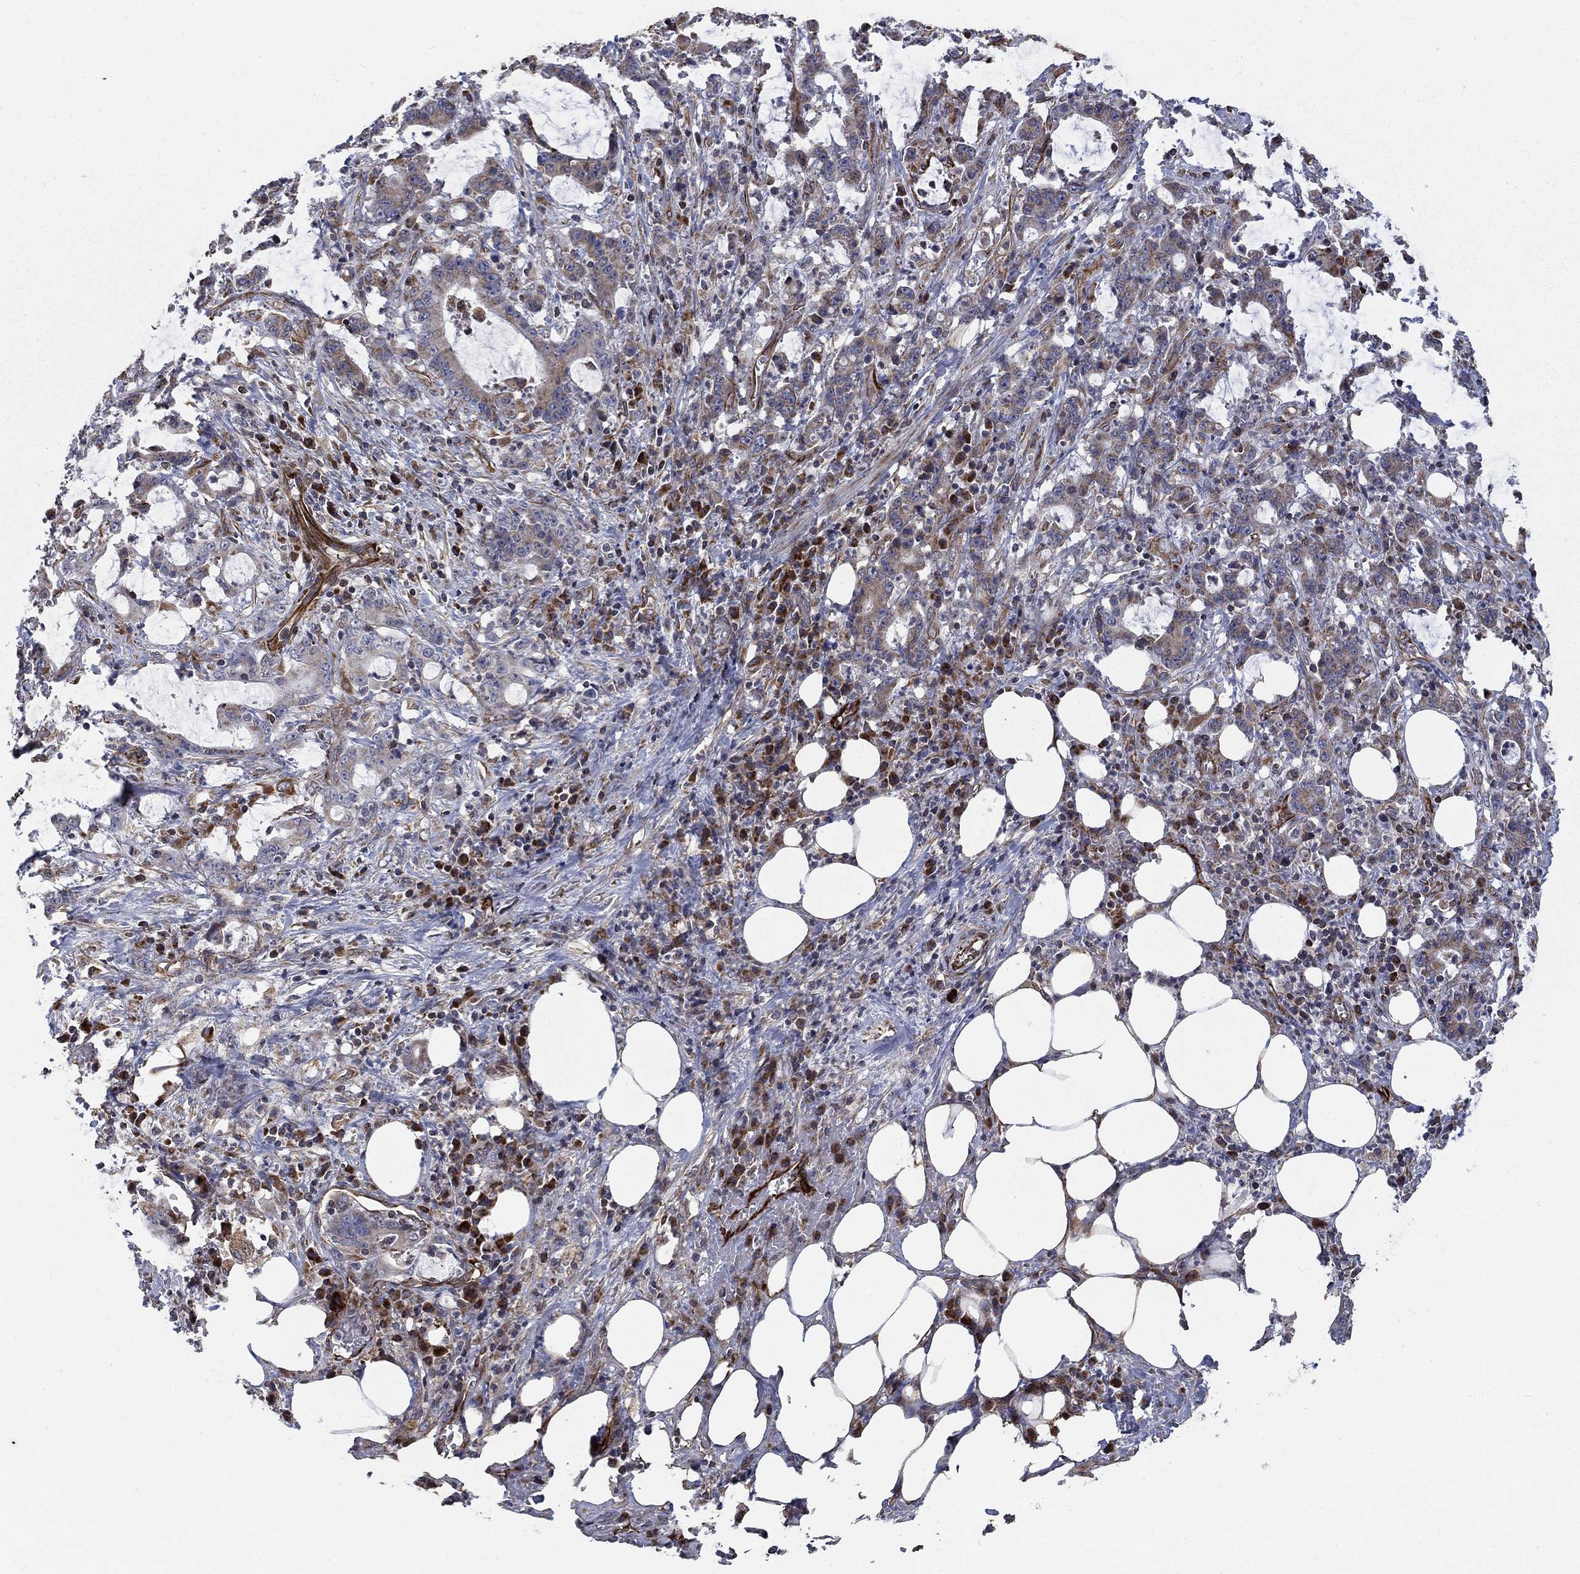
{"staining": {"intensity": "moderate", "quantity": "25%-75%", "location": "cytoplasmic/membranous"}, "tissue": "stomach cancer", "cell_type": "Tumor cells", "image_type": "cancer", "snomed": [{"axis": "morphology", "description": "Adenocarcinoma, NOS"}, {"axis": "topography", "description": "Stomach, upper"}], "caption": "Immunohistochemistry (IHC) (DAB (3,3'-diaminobenzidine)) staining of stomach adenocarcinoma reveals moderate cytoplasmic/membranous protein expression in about 25%-75% of tumor cells.", "gene": "NDUFC1", "patient": {"sex": "male", "age": 68}}